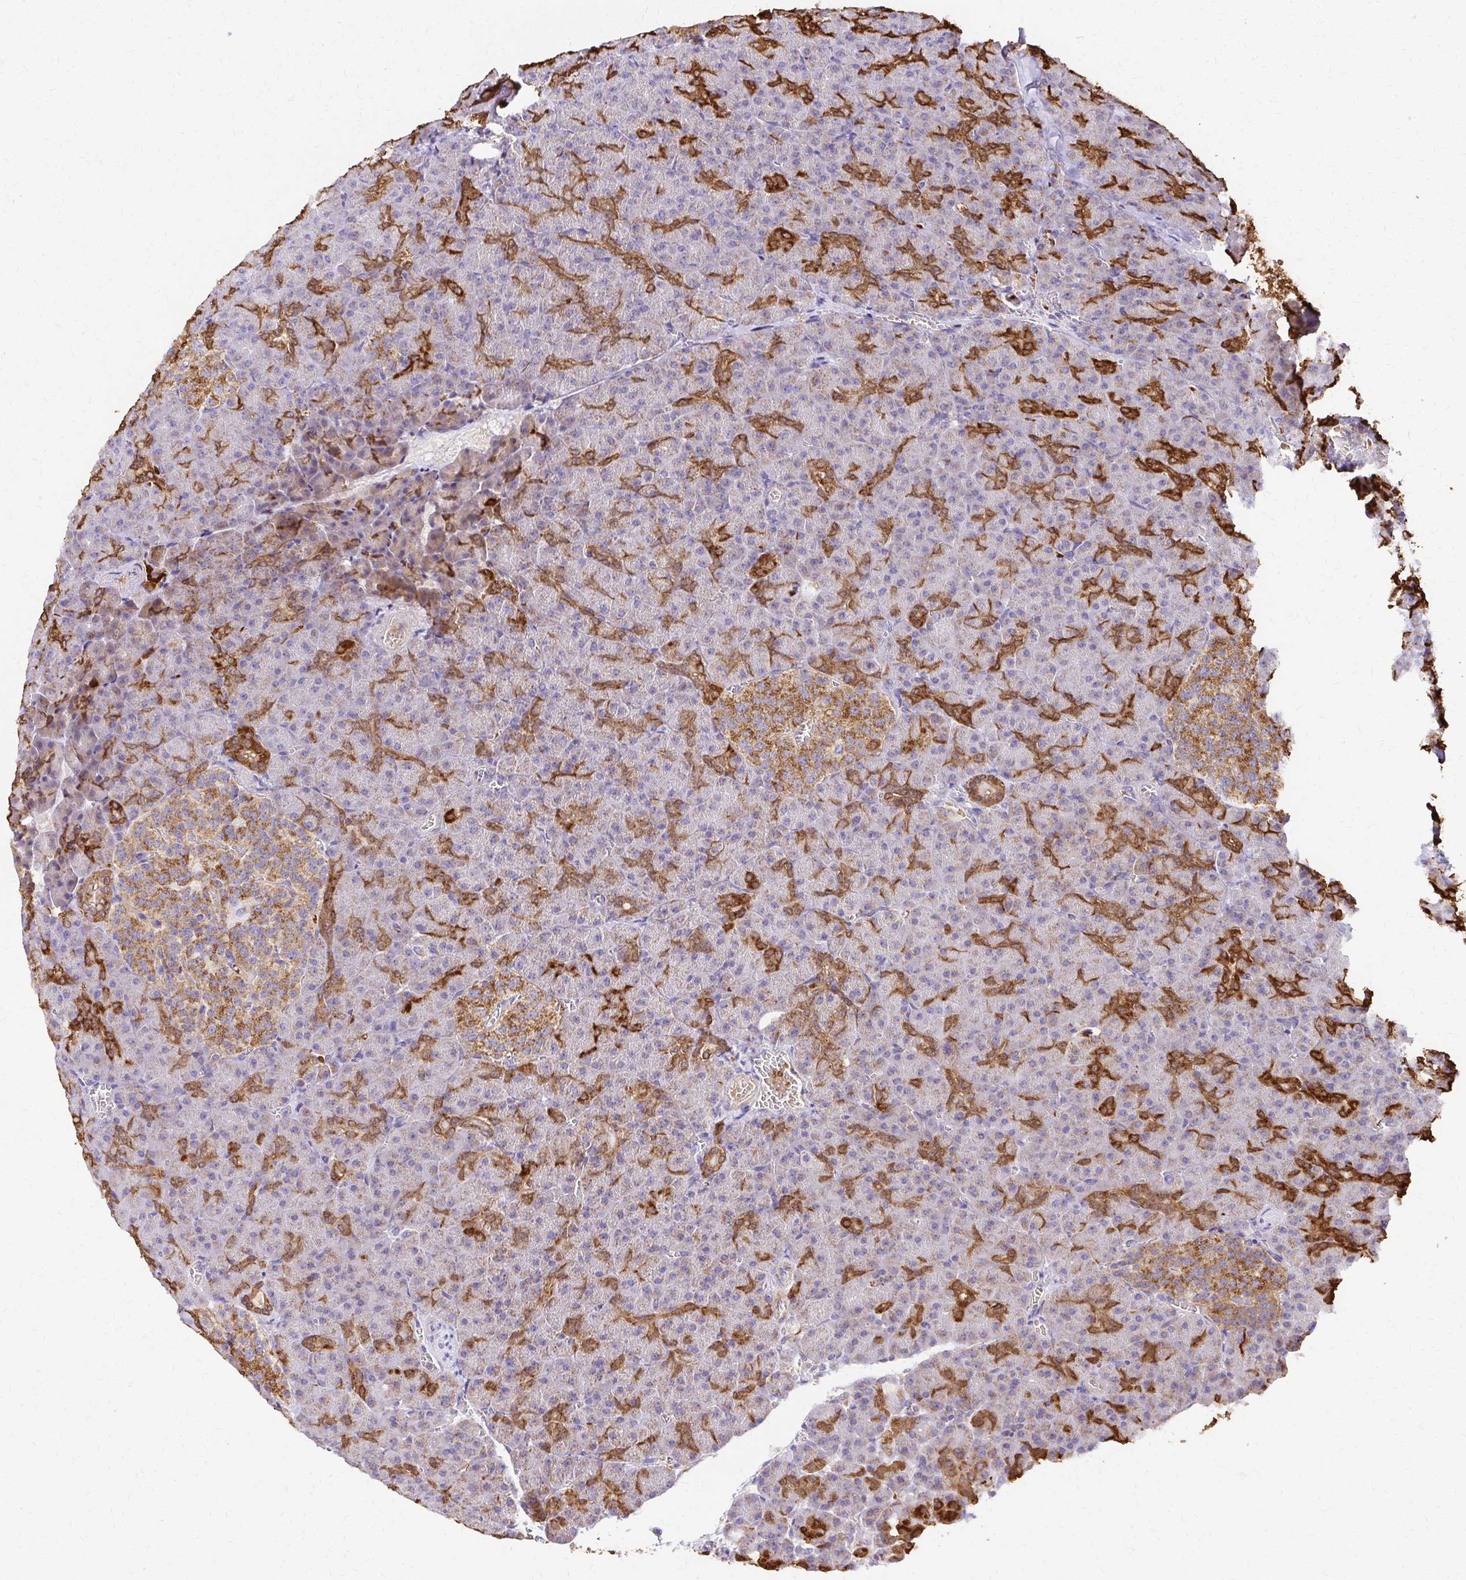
{"staining": {"intensity": "strong", "quantity": "25%-75%", "location": "cytoplasmic/membranous"}, "tissue": "pancreas", "cell_type": "Exocrine glandular cells", "image_type": "normal", "snomed": [{"axis": "morphology", "description": "Normal tissue, NOS"}, {"axis": "topography", "description": "Pancreas"}], "caption": "Protein staining reveals strong cytoplasmic/membranous expression in about 25%-75% of exocrine glandular cells in normal pancreas. The staining was performed using DAB to visualize the protein expression in brown, while the nuclei were stained in blue with hematoxylin (Magnification: 20x).", "gene": "MRPL13", "patient": {"sex": "female", "age": 74}}